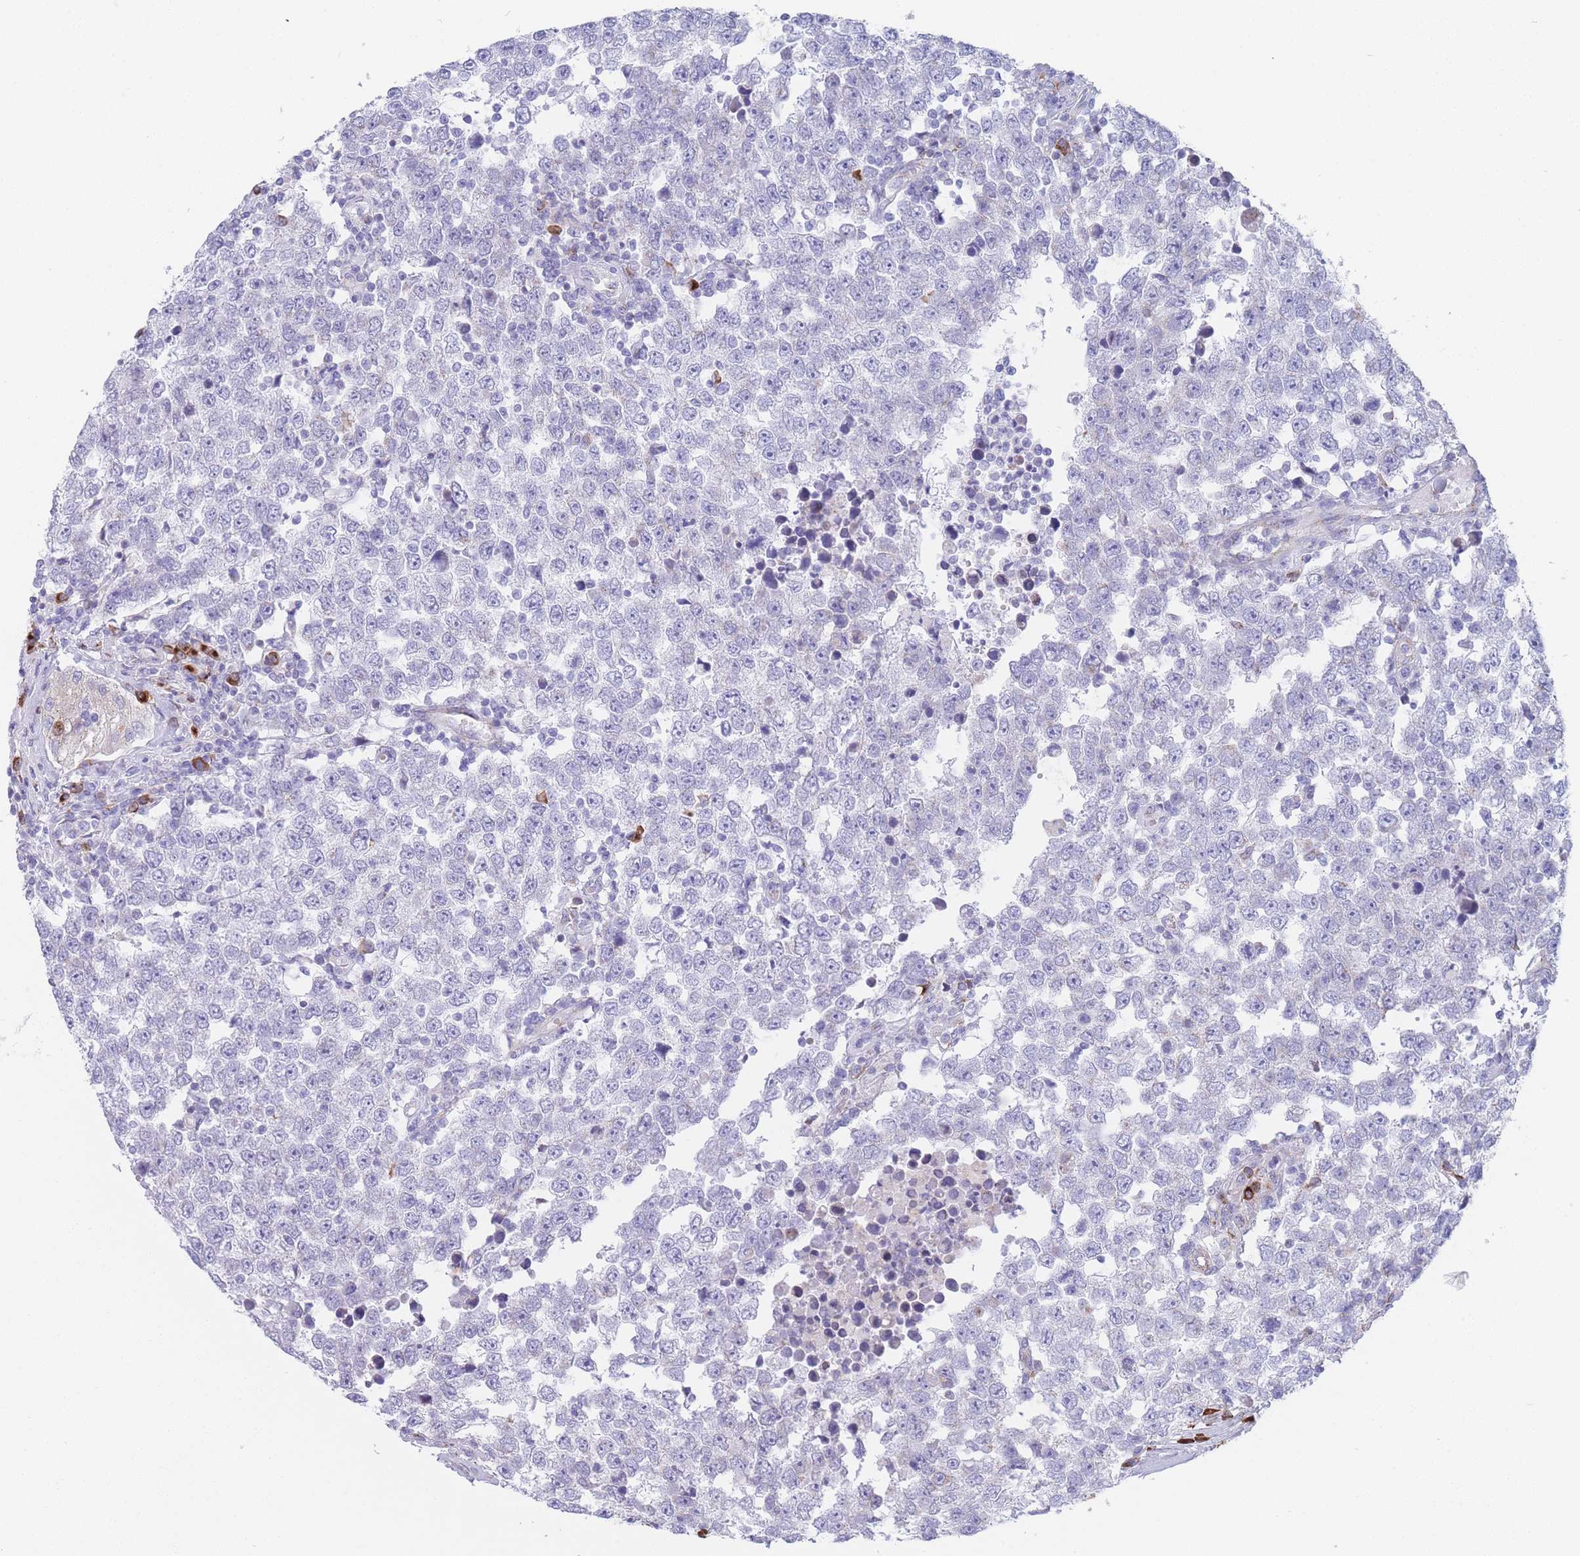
{"staining": {"intensity": "negative", "quantity": "none", "location": "none"}, "tissue": "testis cancer", "cell_type": "Tumor cells", "image_type": "cancer", "snomed": [{"axis": "morphology", "description": "Seminoma, NOS"}, {"axis": "morphology", "description": "Carcinoma, Embryonal, NOS"}, {"axis": "topography", "description": "Testis"}], "caption": "Immunohistochemical staining of seminoma (testis) shows no significant staining in tumor cells.", "gene": "MRPL30", "patient": {"sex": "male", "age": 28}}